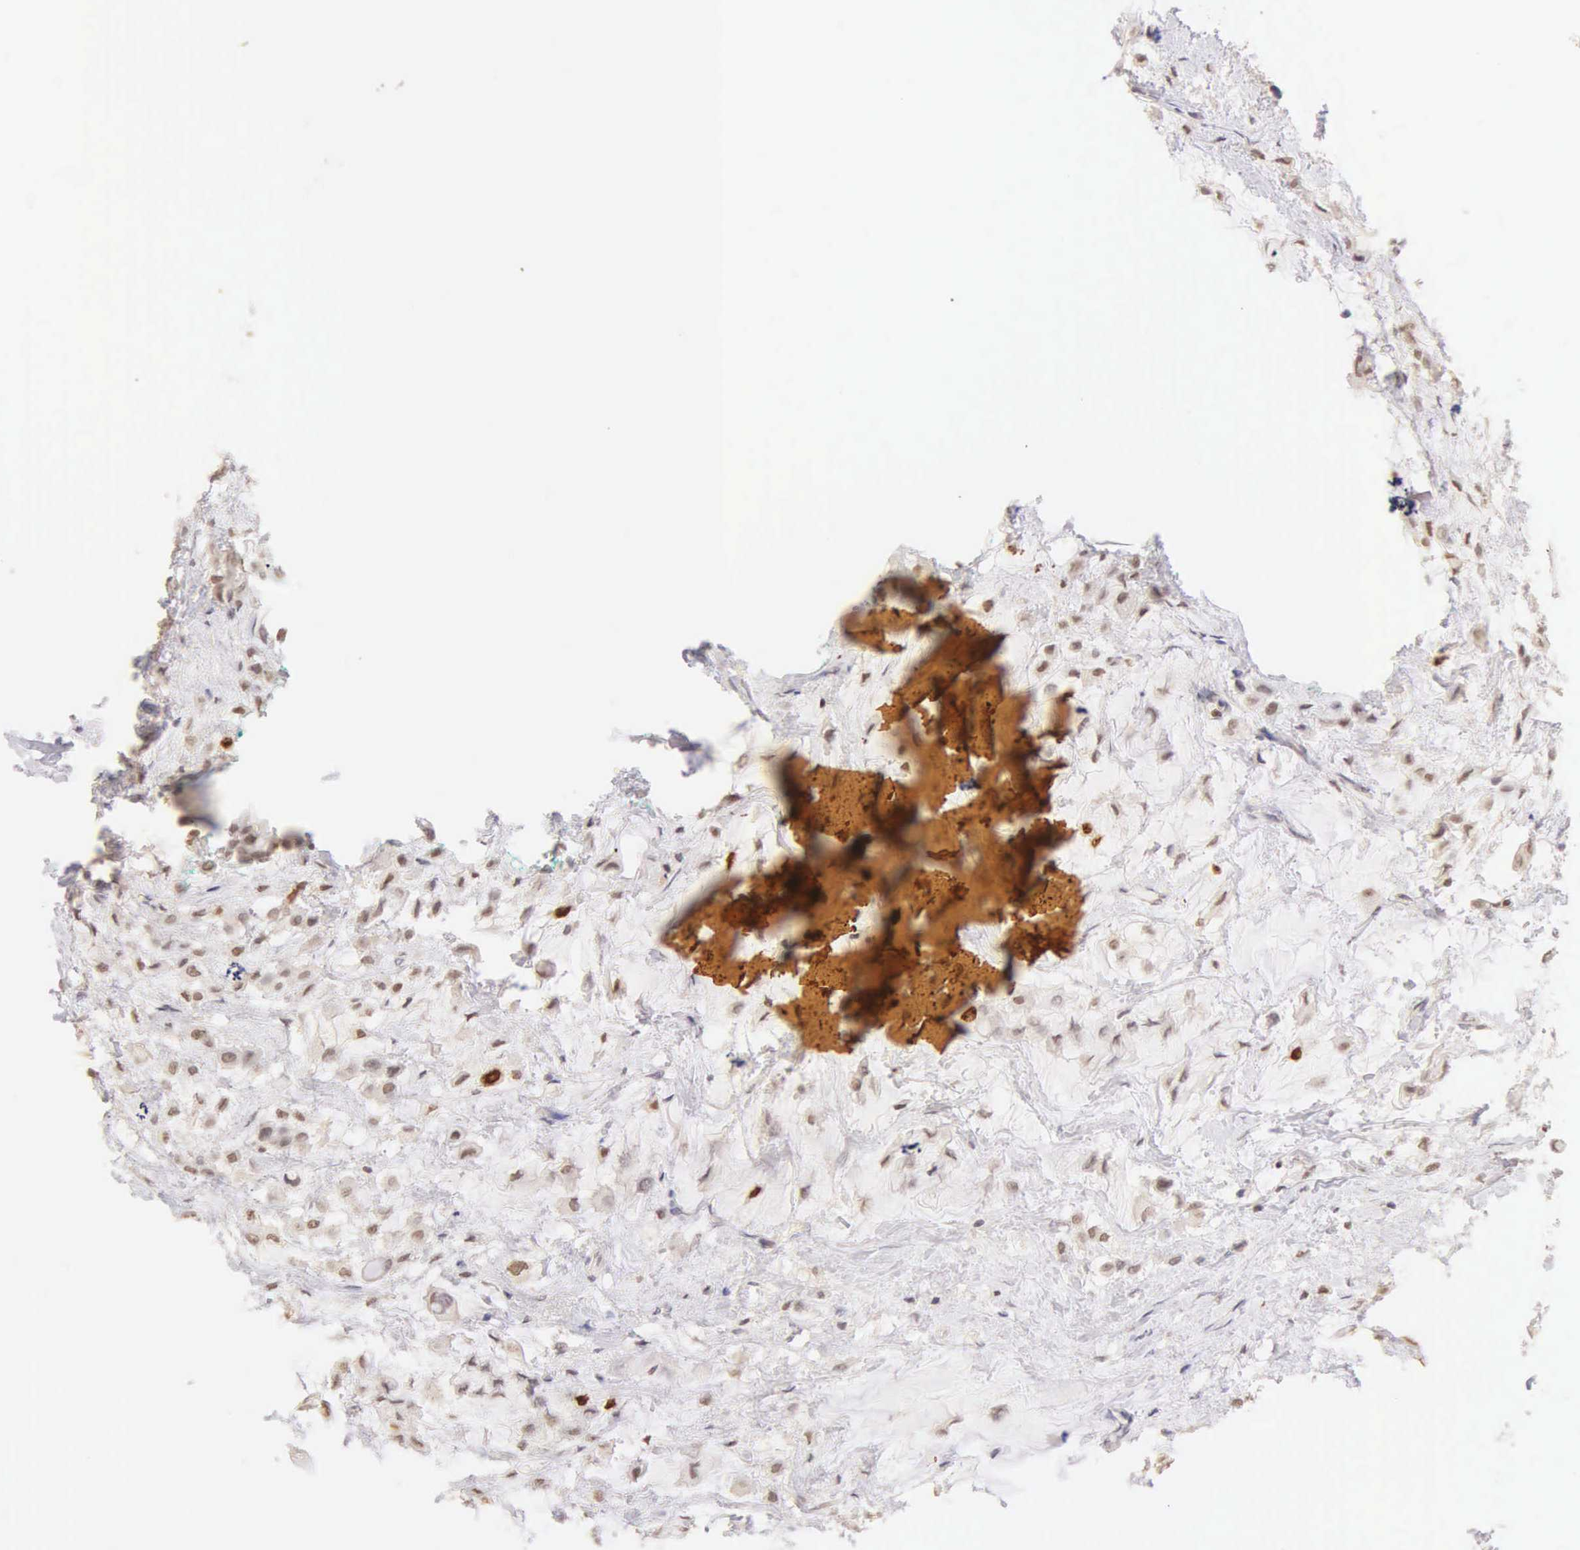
{"staining": {"intensity": "weak", "quantity": ">75%", "location": "nuclear"}, "tissue": "breast cancer", "cell_type": "Tumor cells", "image_type": "cancer", "snomed": [{"axis": "morphology", "description": "Lobular carcinoma"}, {"axis": "topography", "description": "Breast"}], "caption": "Approximately >75% of tumor cells in human breast cancer show weak nuclear protein expression as visualized by brown immunohistochemical staining.", "gene": "MKI67", "patient": {"sex": "female", "age": 85}}